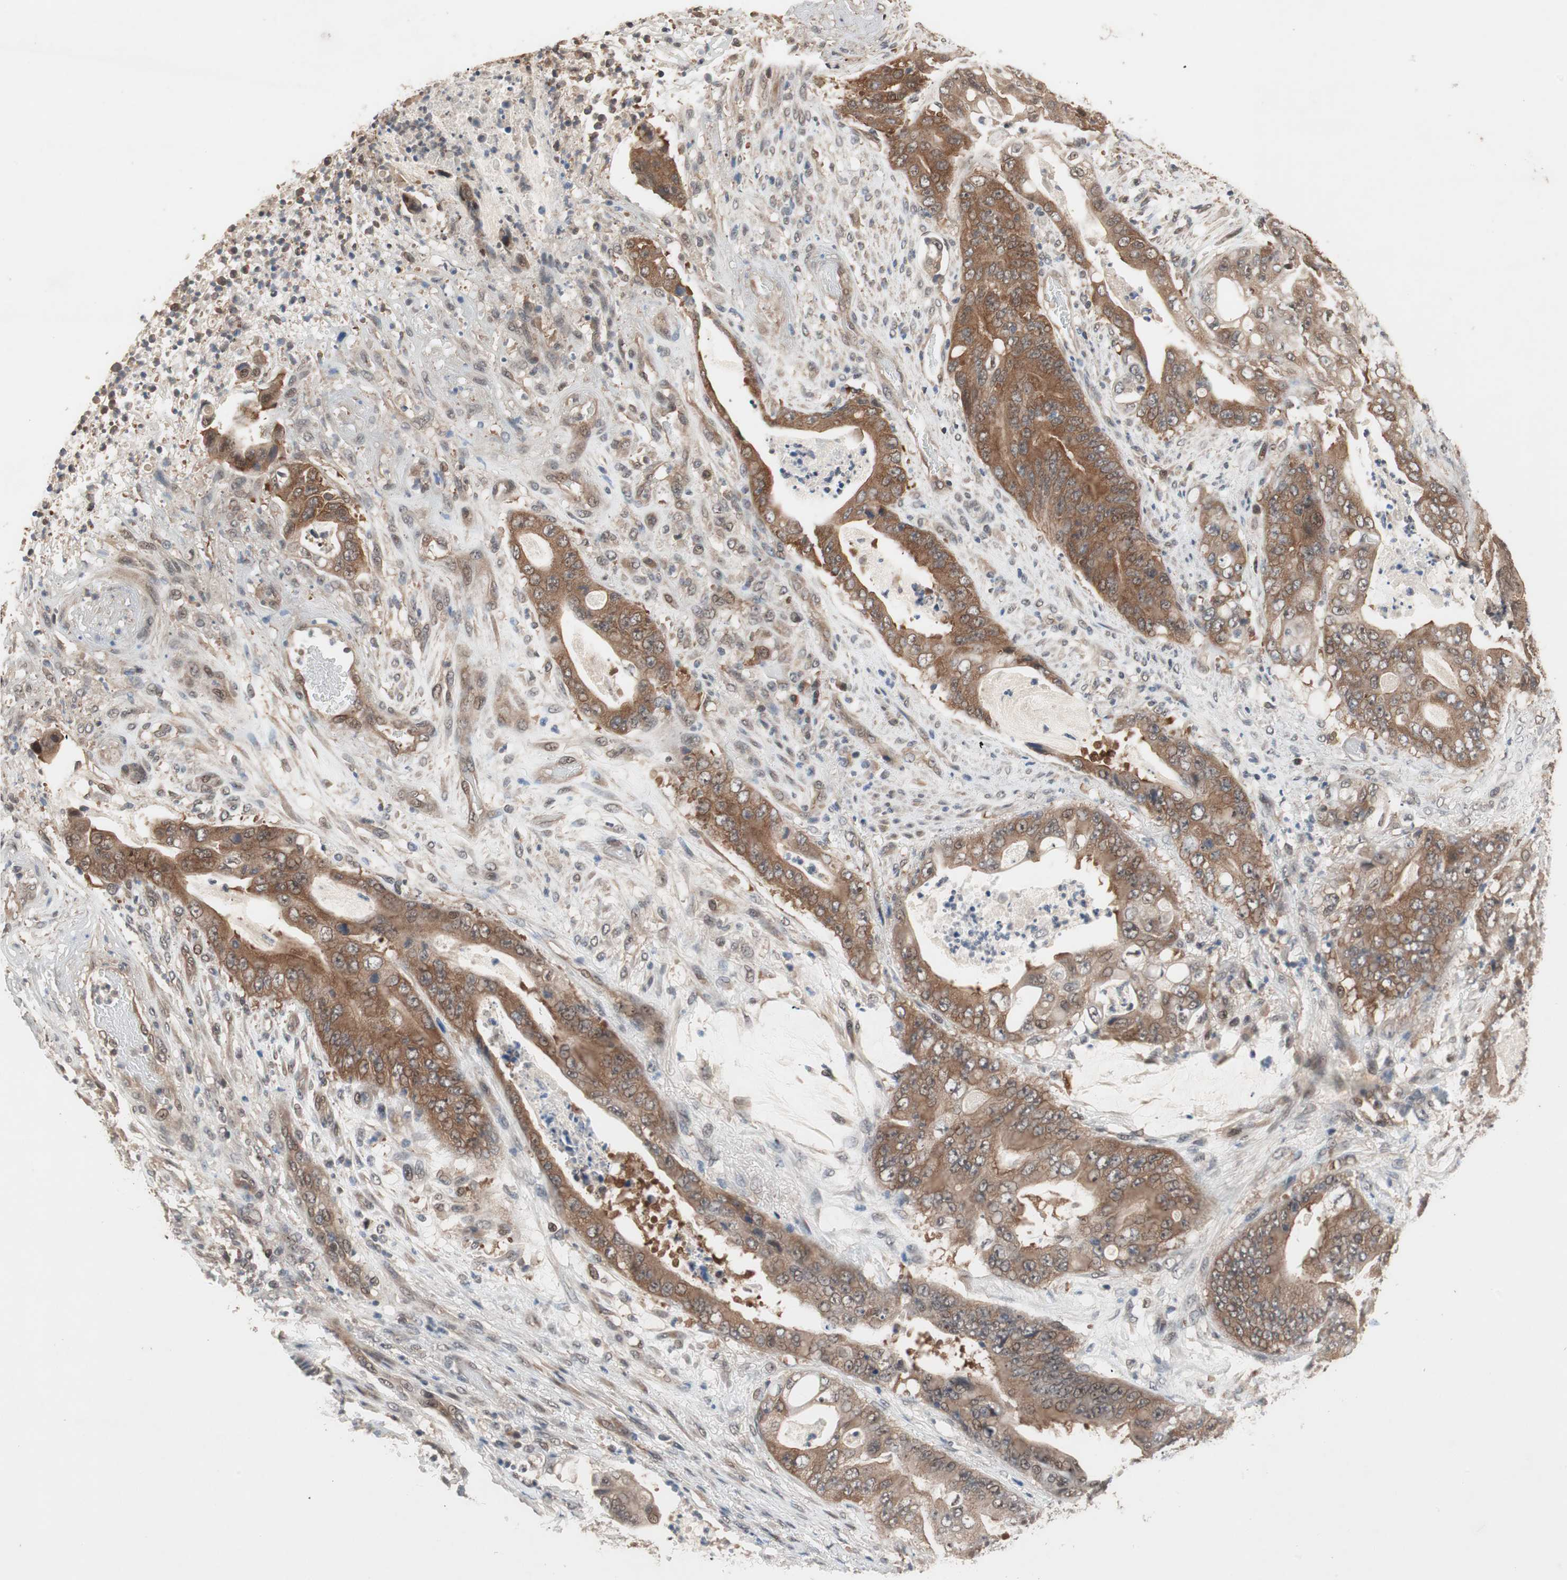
{"staining": {"intensity": "moderate", "quantity": ">75%", "location": "cytoplasmic/membranous"}, "tissue": "stomach cancer", "cell_type": "Tumor cells", "image_type": "cancer", "snomed": [{"axis": "morphology", "description": "Adenocarcinoma, NOS"}, {"axis": "topography", "description": "Stomach"}], "caption": "A photomicrograph showing moderate cytoplasmic/membranous expression in about >75% of tumor cells in stomach cancer, as visualized by brown immunohistochemical staining.", "gene": "GART", "patient": {"sex": "female", "age": 73}}